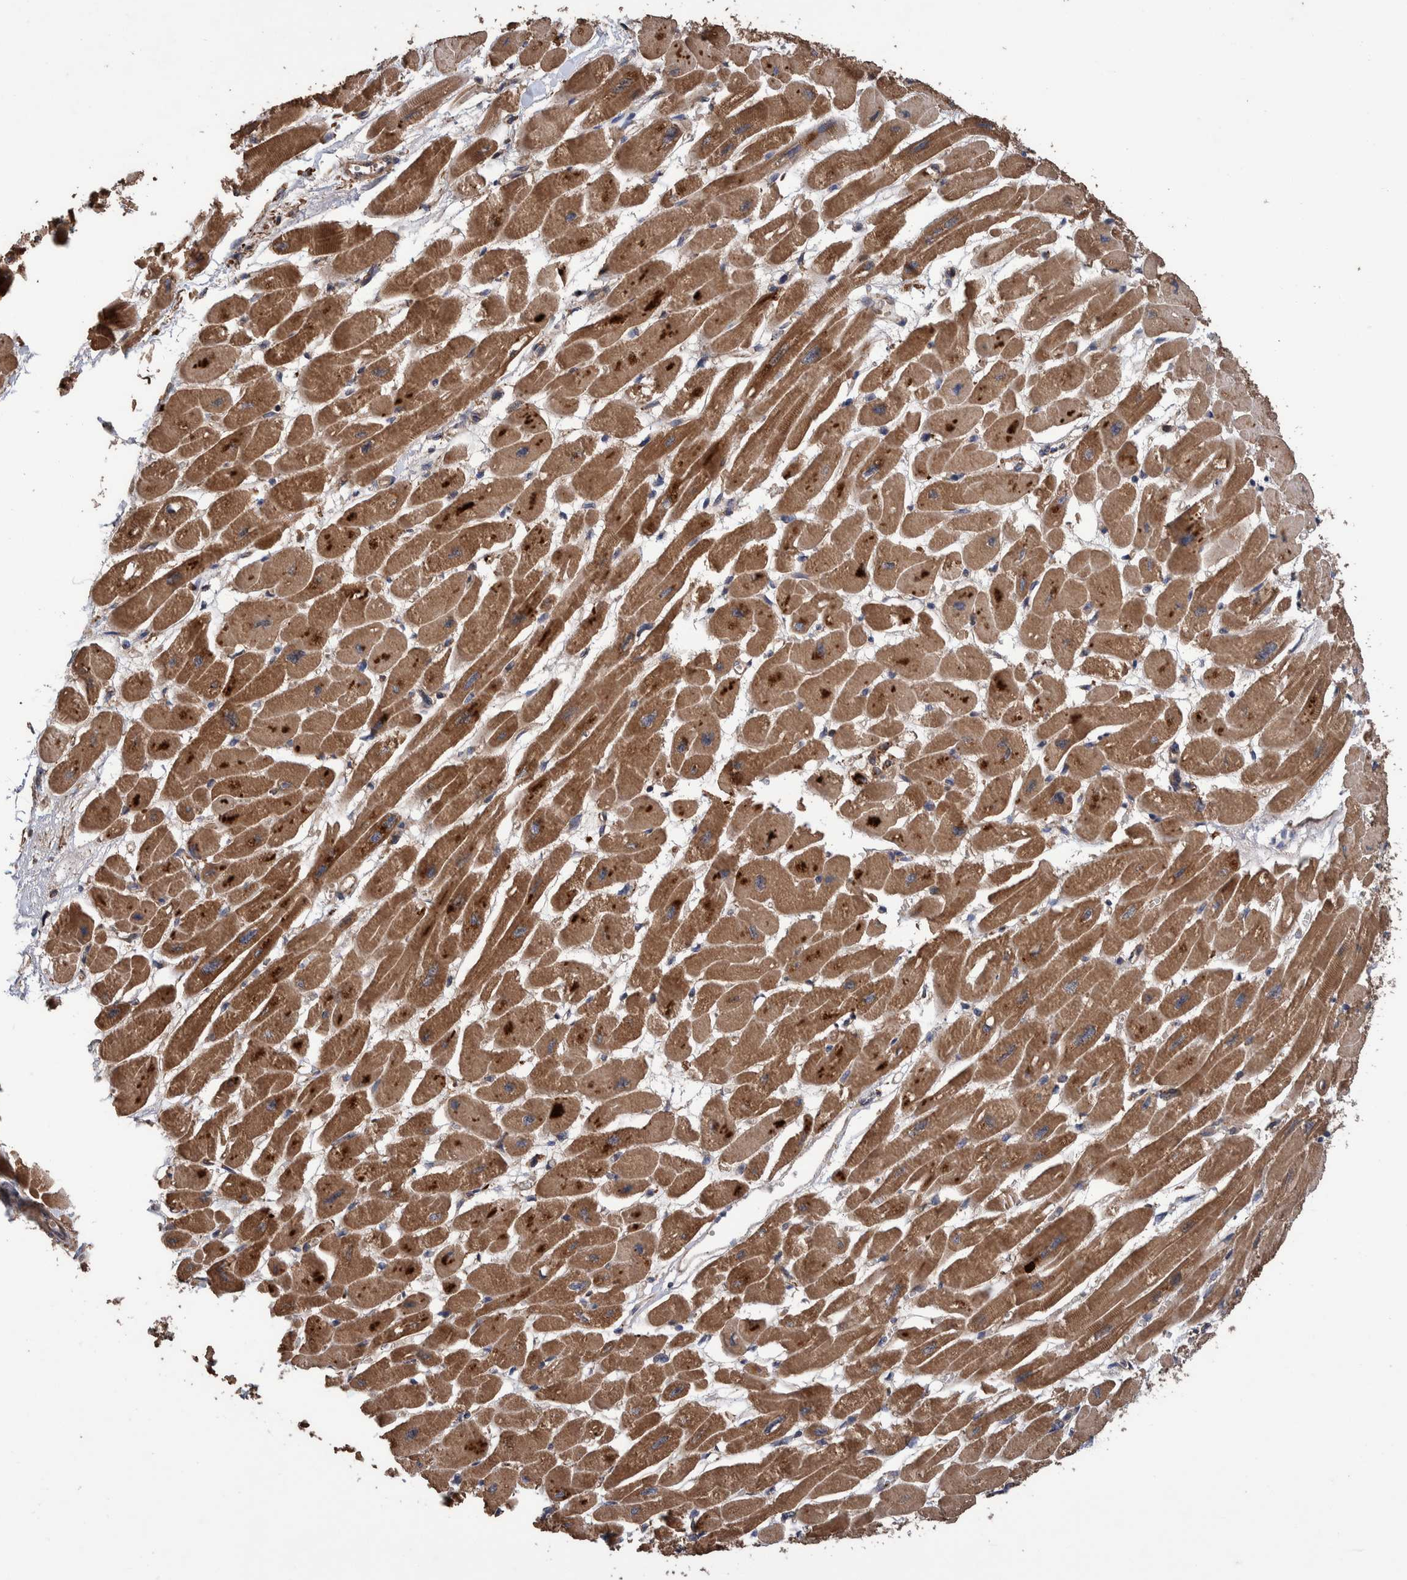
{"staining": {"intensity": "strong", "quantity": ">75%", "location": "cytoplasmic/membranous"}, "tissue": "heart muscle", "cell_type": "Cardiomyocytes", "image_type": "normal", "snomed": [{"axis": "morphology", "description": "Normal tissue, NOS"}, {"axis": "topography", "description": "Heart"}], "caption": "DAB (3,3'-diaminobenzidine) immunohistochemical staining of unremarkable human heart muscle displays strong cytoplasmic/membranous protein staining in approximately >75% of cardiomyocytes. (IHC, brightfield microscopy, high magnification).", "gene": "ENSG00000251537", "patient": {"sex": "female", "age": 54}}